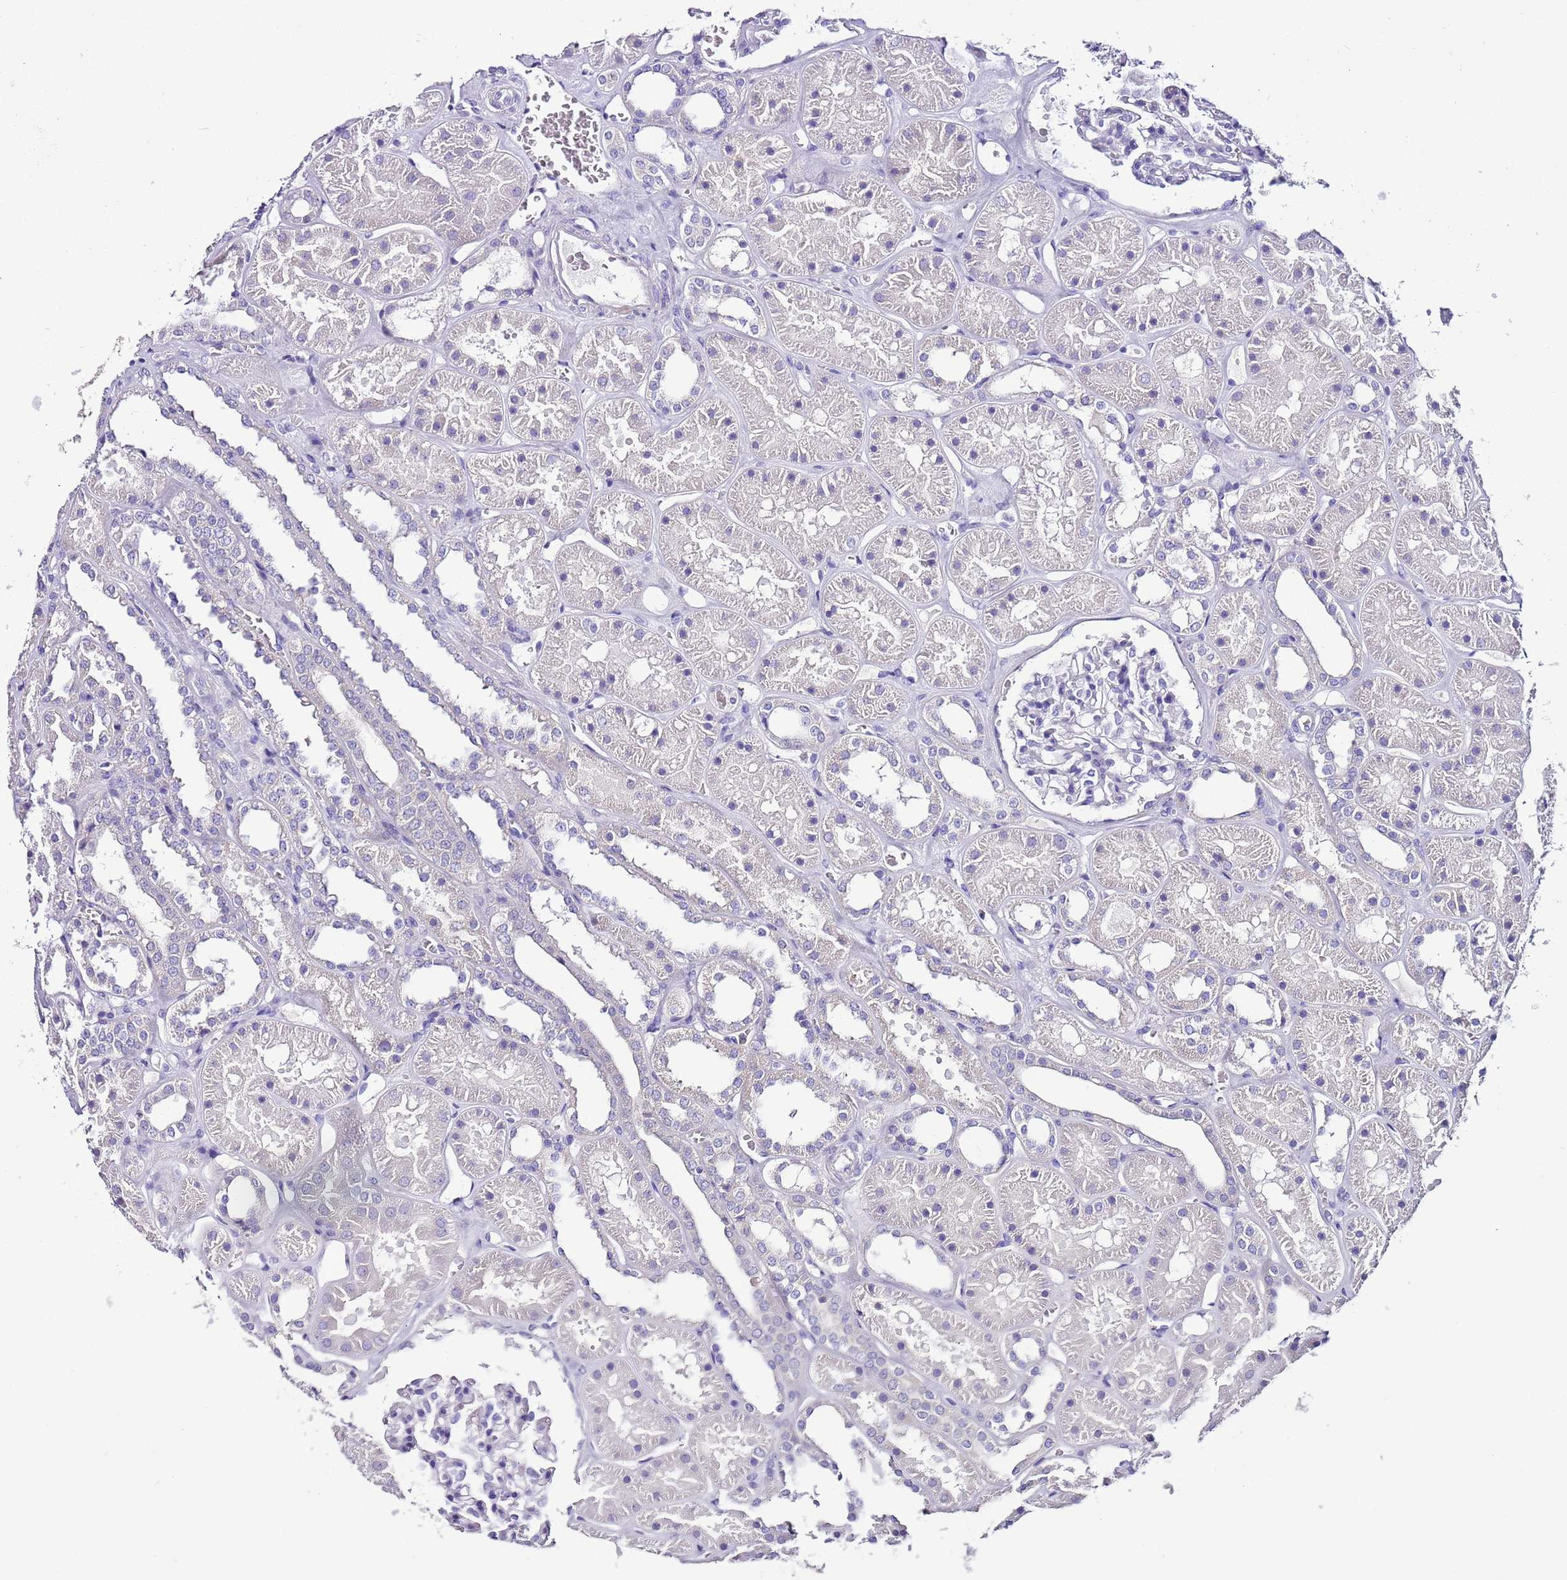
{"staining": {"intensity": "negative", "quantity": "none", "location": "none"}, "tissue": "kidney", "cell_type": "Cells in glomeruli", "image_type": "normal", "snomed": [{"axis": "morphology", "description": "Normal tissue, NOS"}, {"axis": "topography", "description": "Kidney"}], "caption": "Kidney was stained to show a protein in brown. There is no significant staining in cells in glomeruli. (IHC, brightfield microscopy, high magnification).", "gene": "IGIP", "patient": {"sex": "female", "age": 41}}